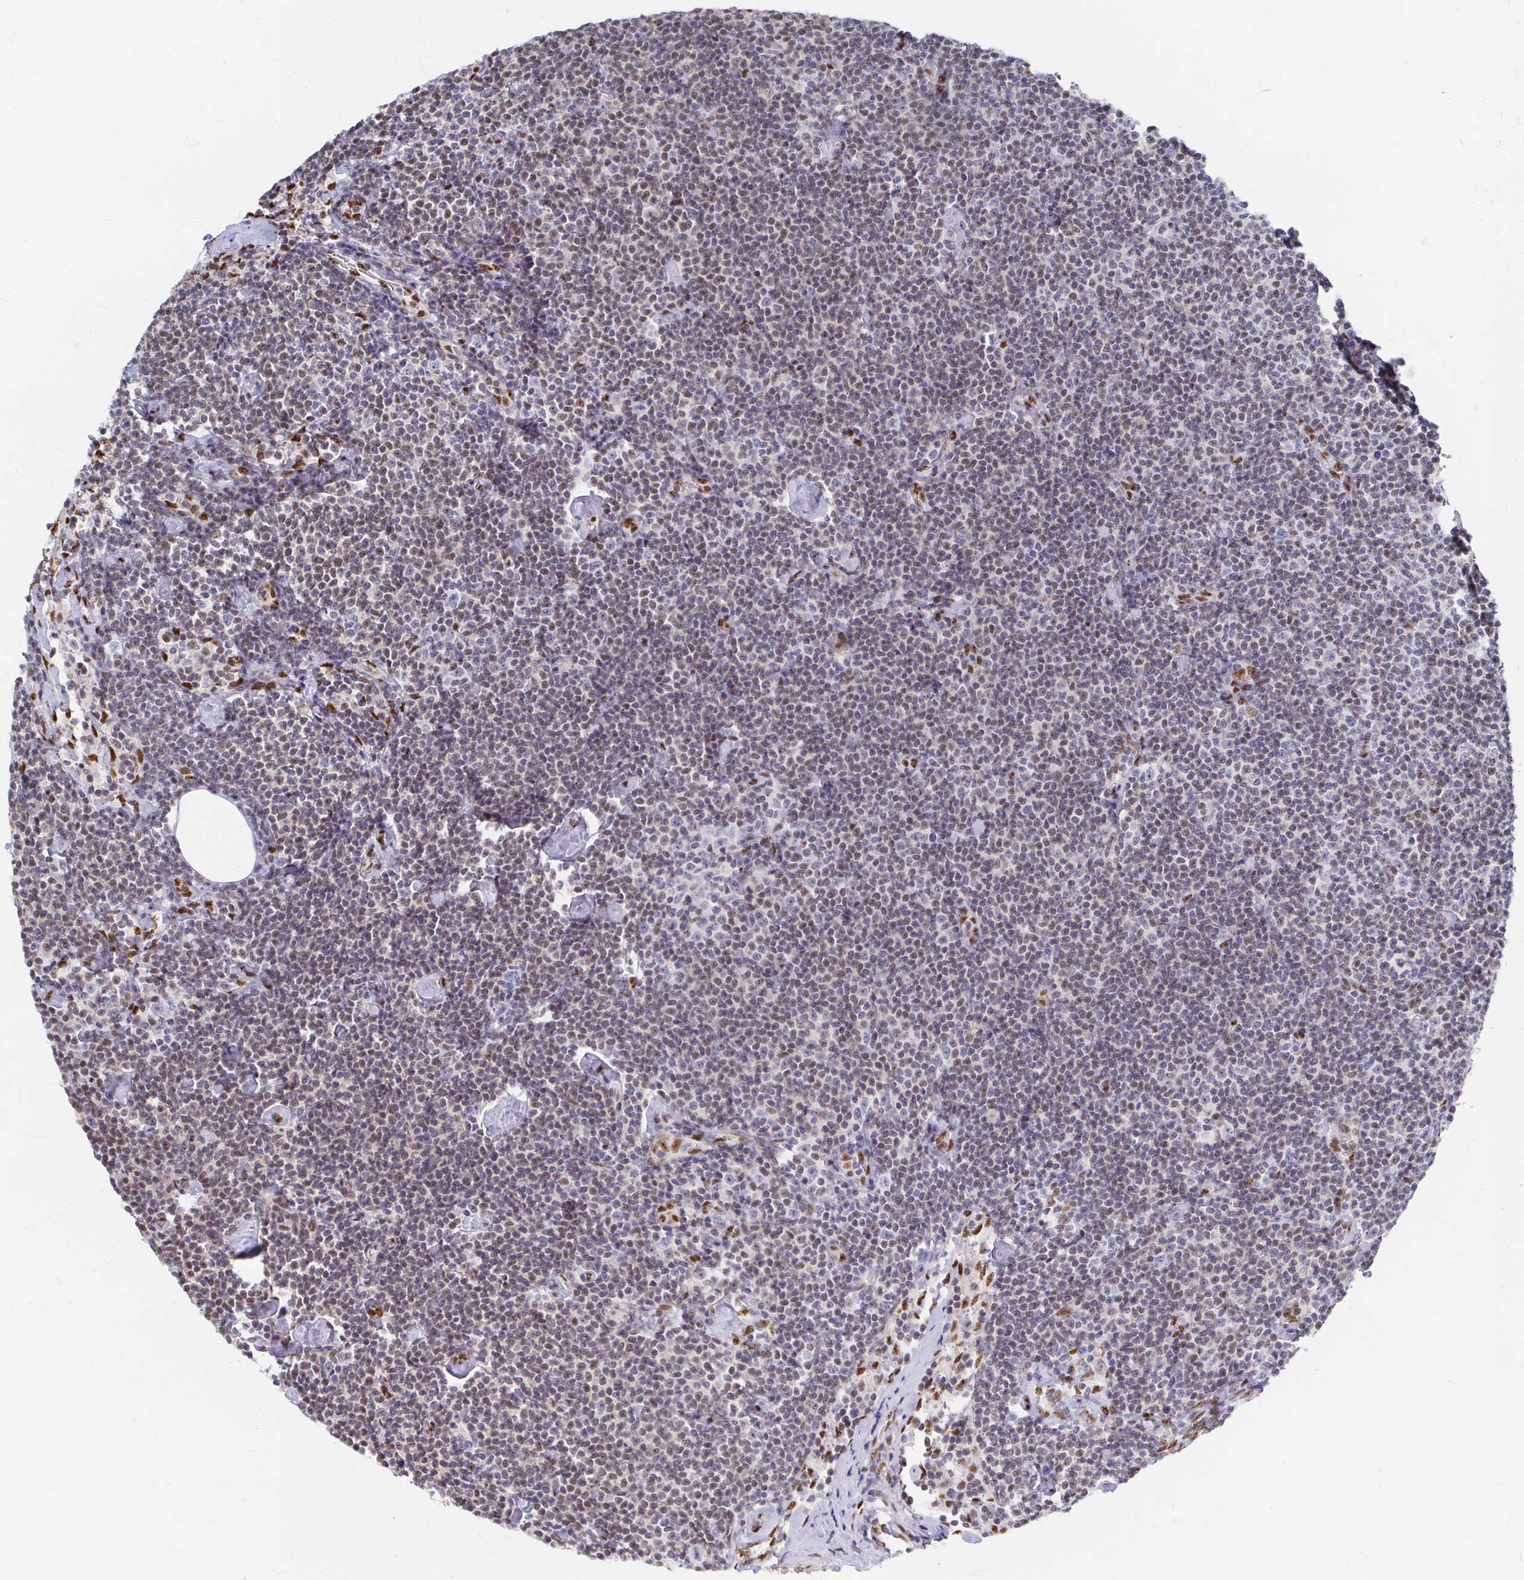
{"staining": {"intensity": "moderate", "quantity": "25%-75%", "location": "nuclear"}, "tissue": "lymphoma", "cell_type": "Tumor cells", "image_type": "cancer", "snomed": [{"axis": "morphology", "description": "Malignant lymphoma, non-Hodgkin's type, Low grade"}, {"axis": "topography", "description": "Lymph node"}], "caption": "Lymphoma stained for a protein (brown) shows moderate nuclear positive positivity in about 25%-75% of tumor cells.", "gene": "CLIC3", "patient": {"sex": "male", "age": 81}}